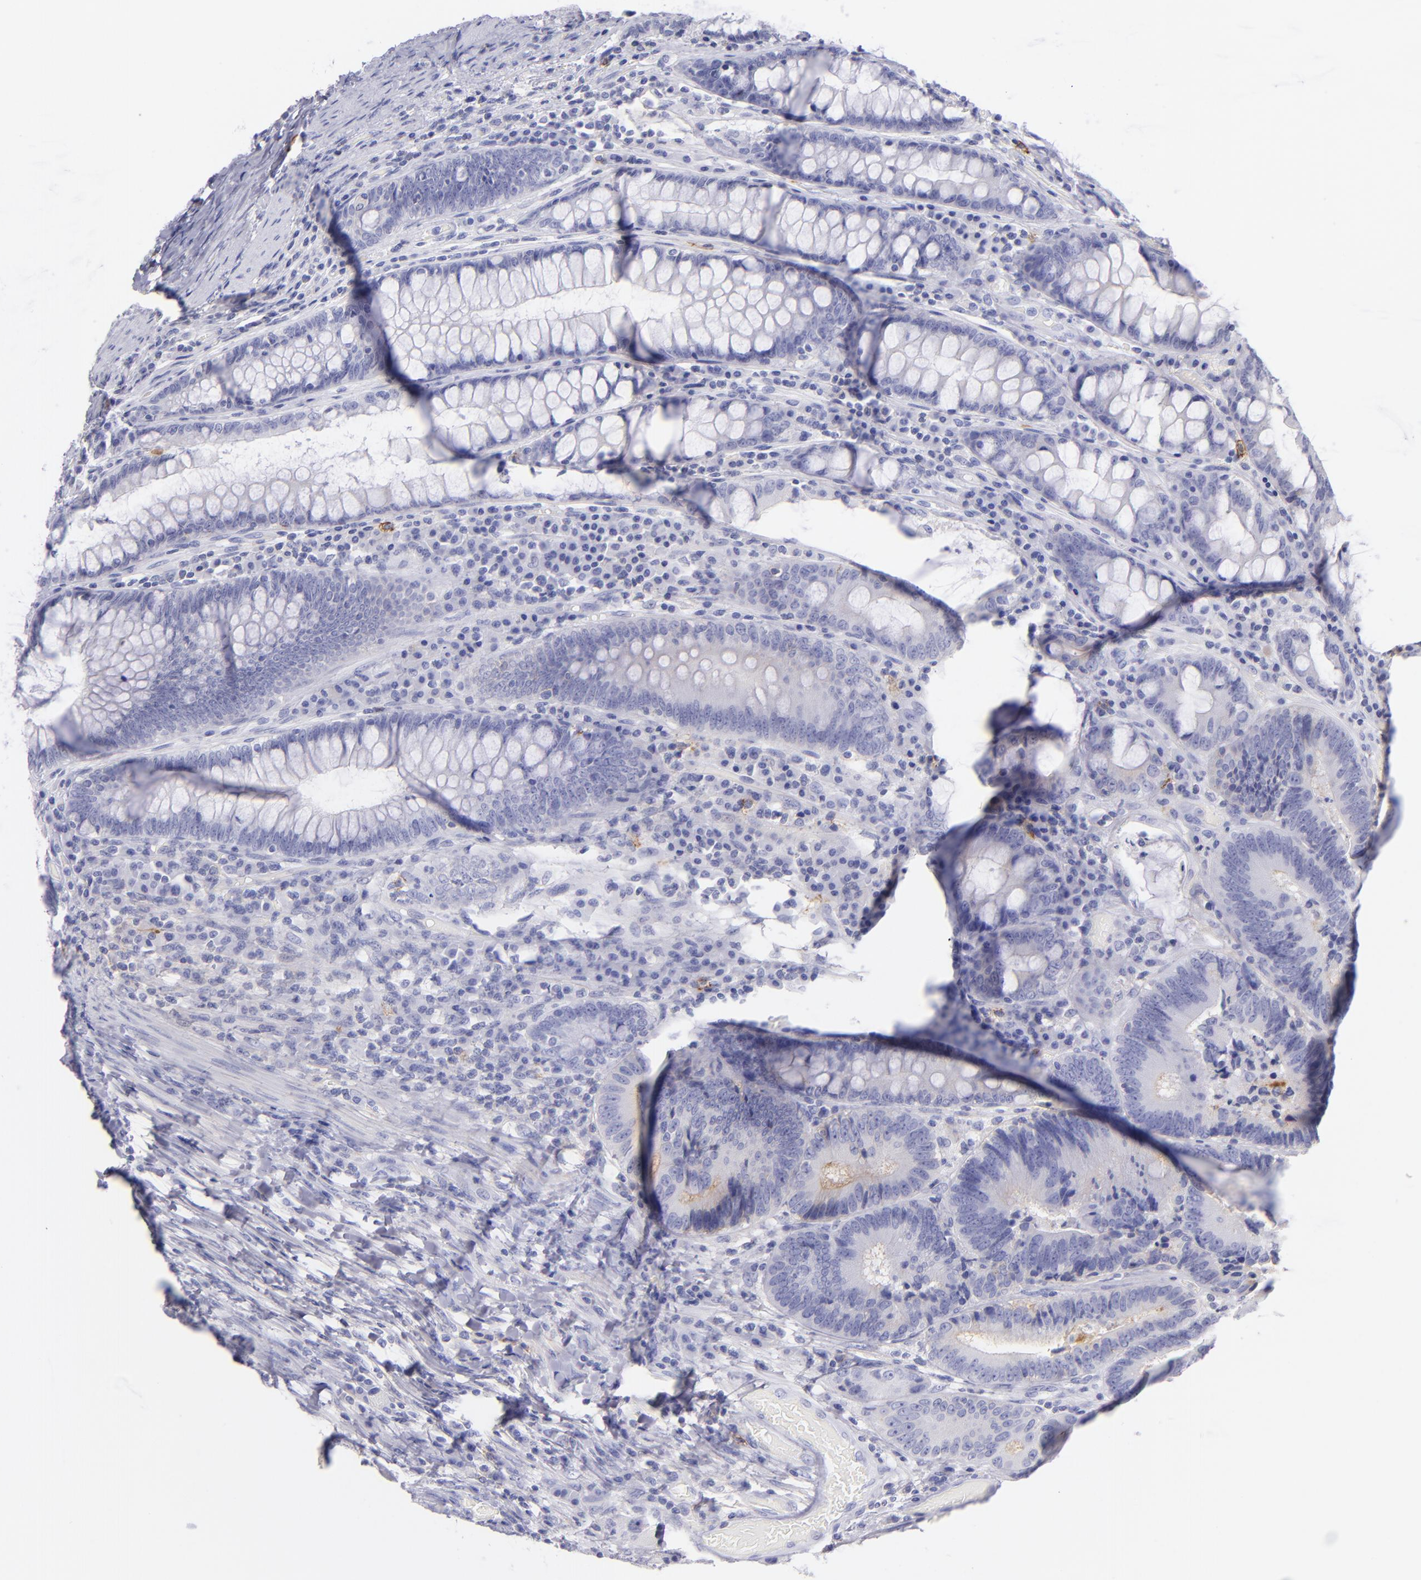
{"staining": {"intensity": "negative", "quantity": "none", "location": "none"}, "tissue": "colorectal cancer", "cell_type": "Tumor cells", "image_type": "cancer", "snomed": [{"axis": "morphology", "description": "Normal tissue, NOS"}, {"axis": "morphology", "description": "Adenocarcinoma, NOS"}, {"axis": "topography", "description": "Colon"}], "caption": "Immunohistochemistry histopathology image of human colorectal cancer stained for a protein (brown), which exhibits no positivity in tumor cells. (Brightfield microscopy of DAB immunohistochemistry (IHC) at high magnification).", "gene": "CD82", "patient": {"sex": "female", "age": 78}}